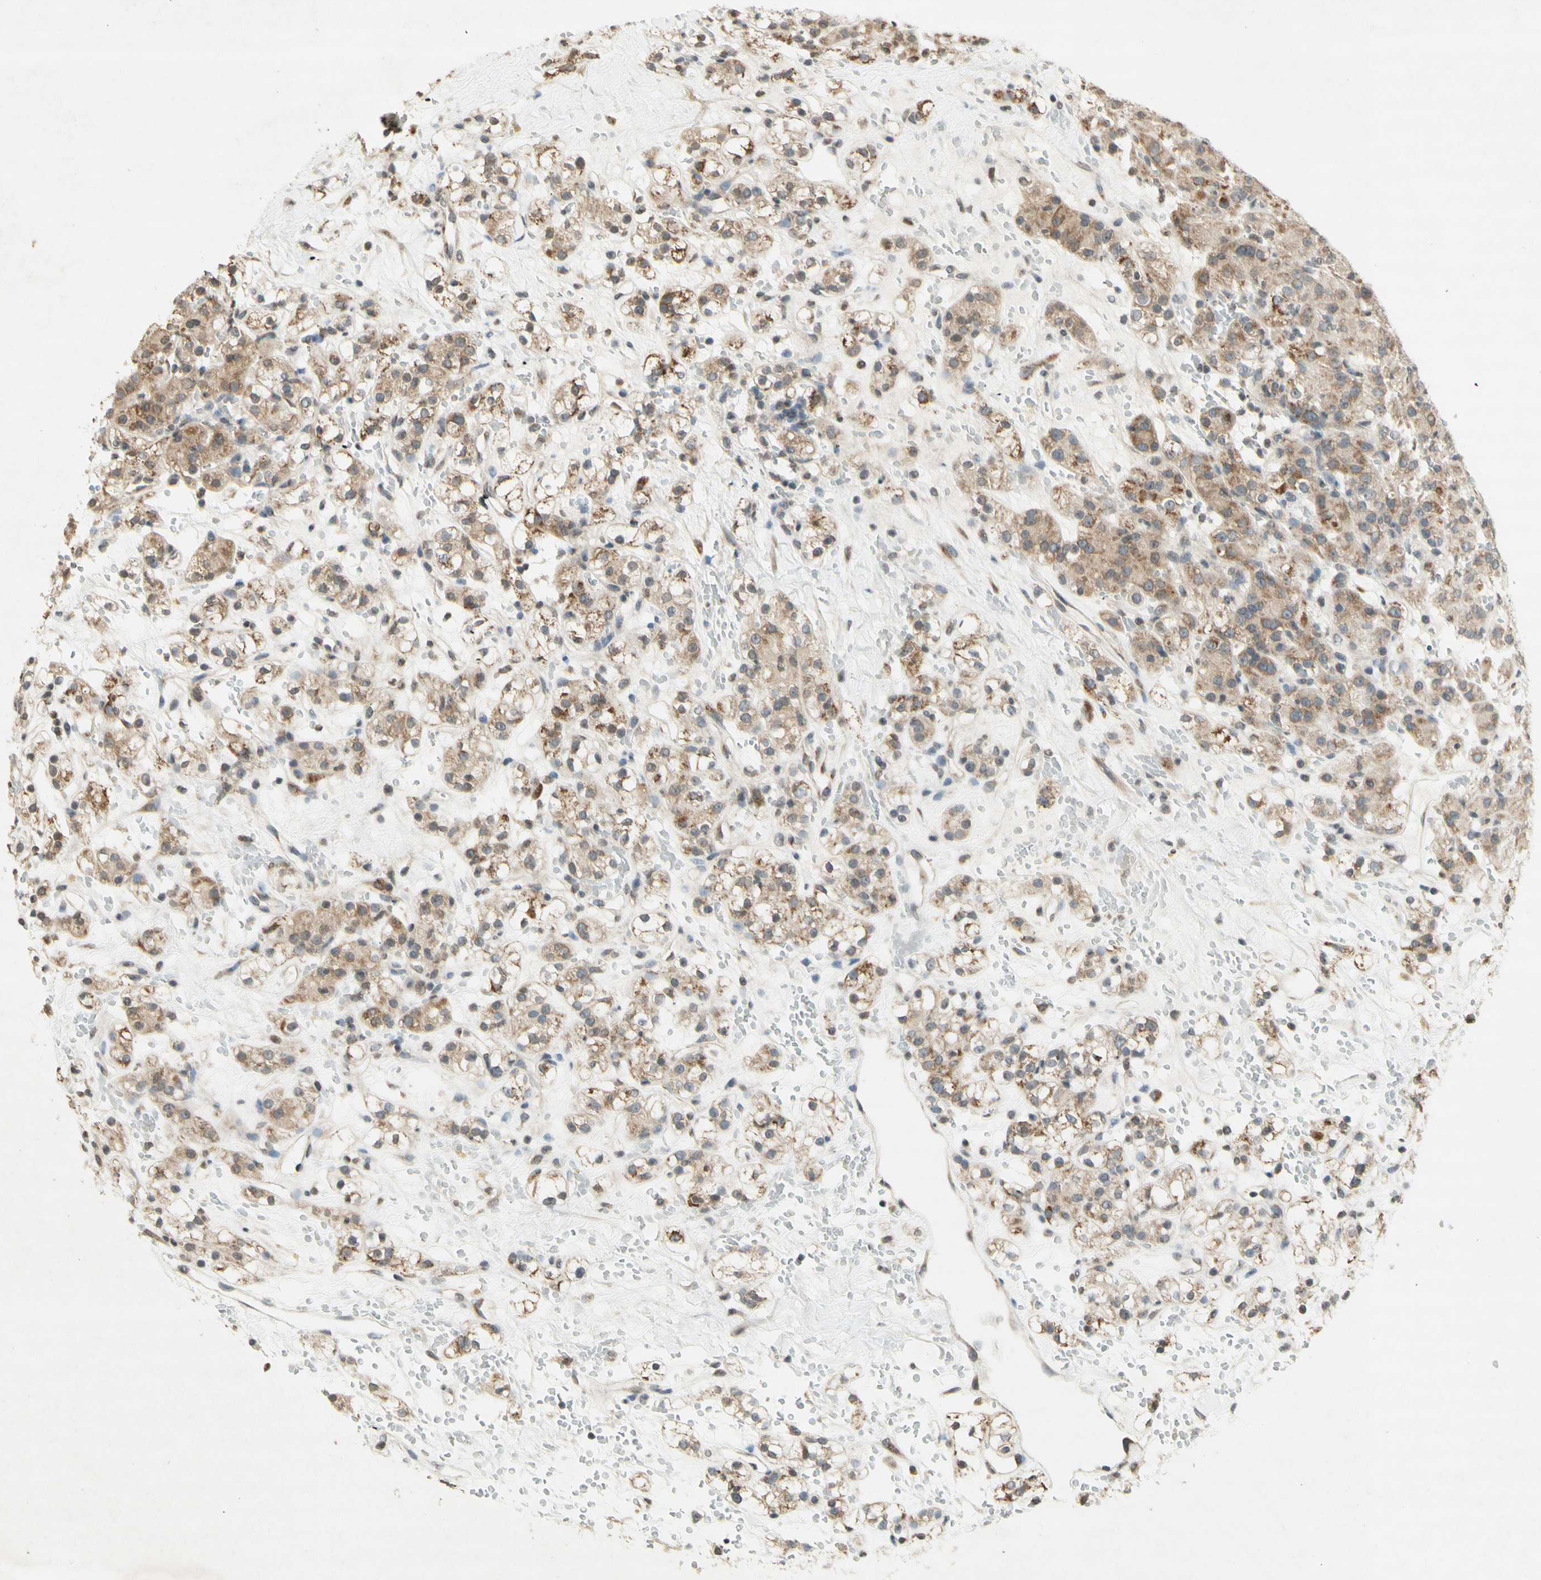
{"staining": {"intensity": "weak", "quantity": "25%-75%", "location": "cytoplasmic/membranous"}, "tissue": "renal cancer", "cell_type": "Tumor cells", "image_type": "cancer", "snomed": [{"axis": "morphology", "description": "Adenocarcinoma, NOS"}, {"axis": "topography", "description": "Kidney"}], "caption": "Immunohistochemical staining of human renal cancer shows low levels of weak cytoplasmic/membranous protein staining in approximately 25%-75% of tumor cells.", "gene": "CCNI", "patient": {"sex": "male", "age": 61}}